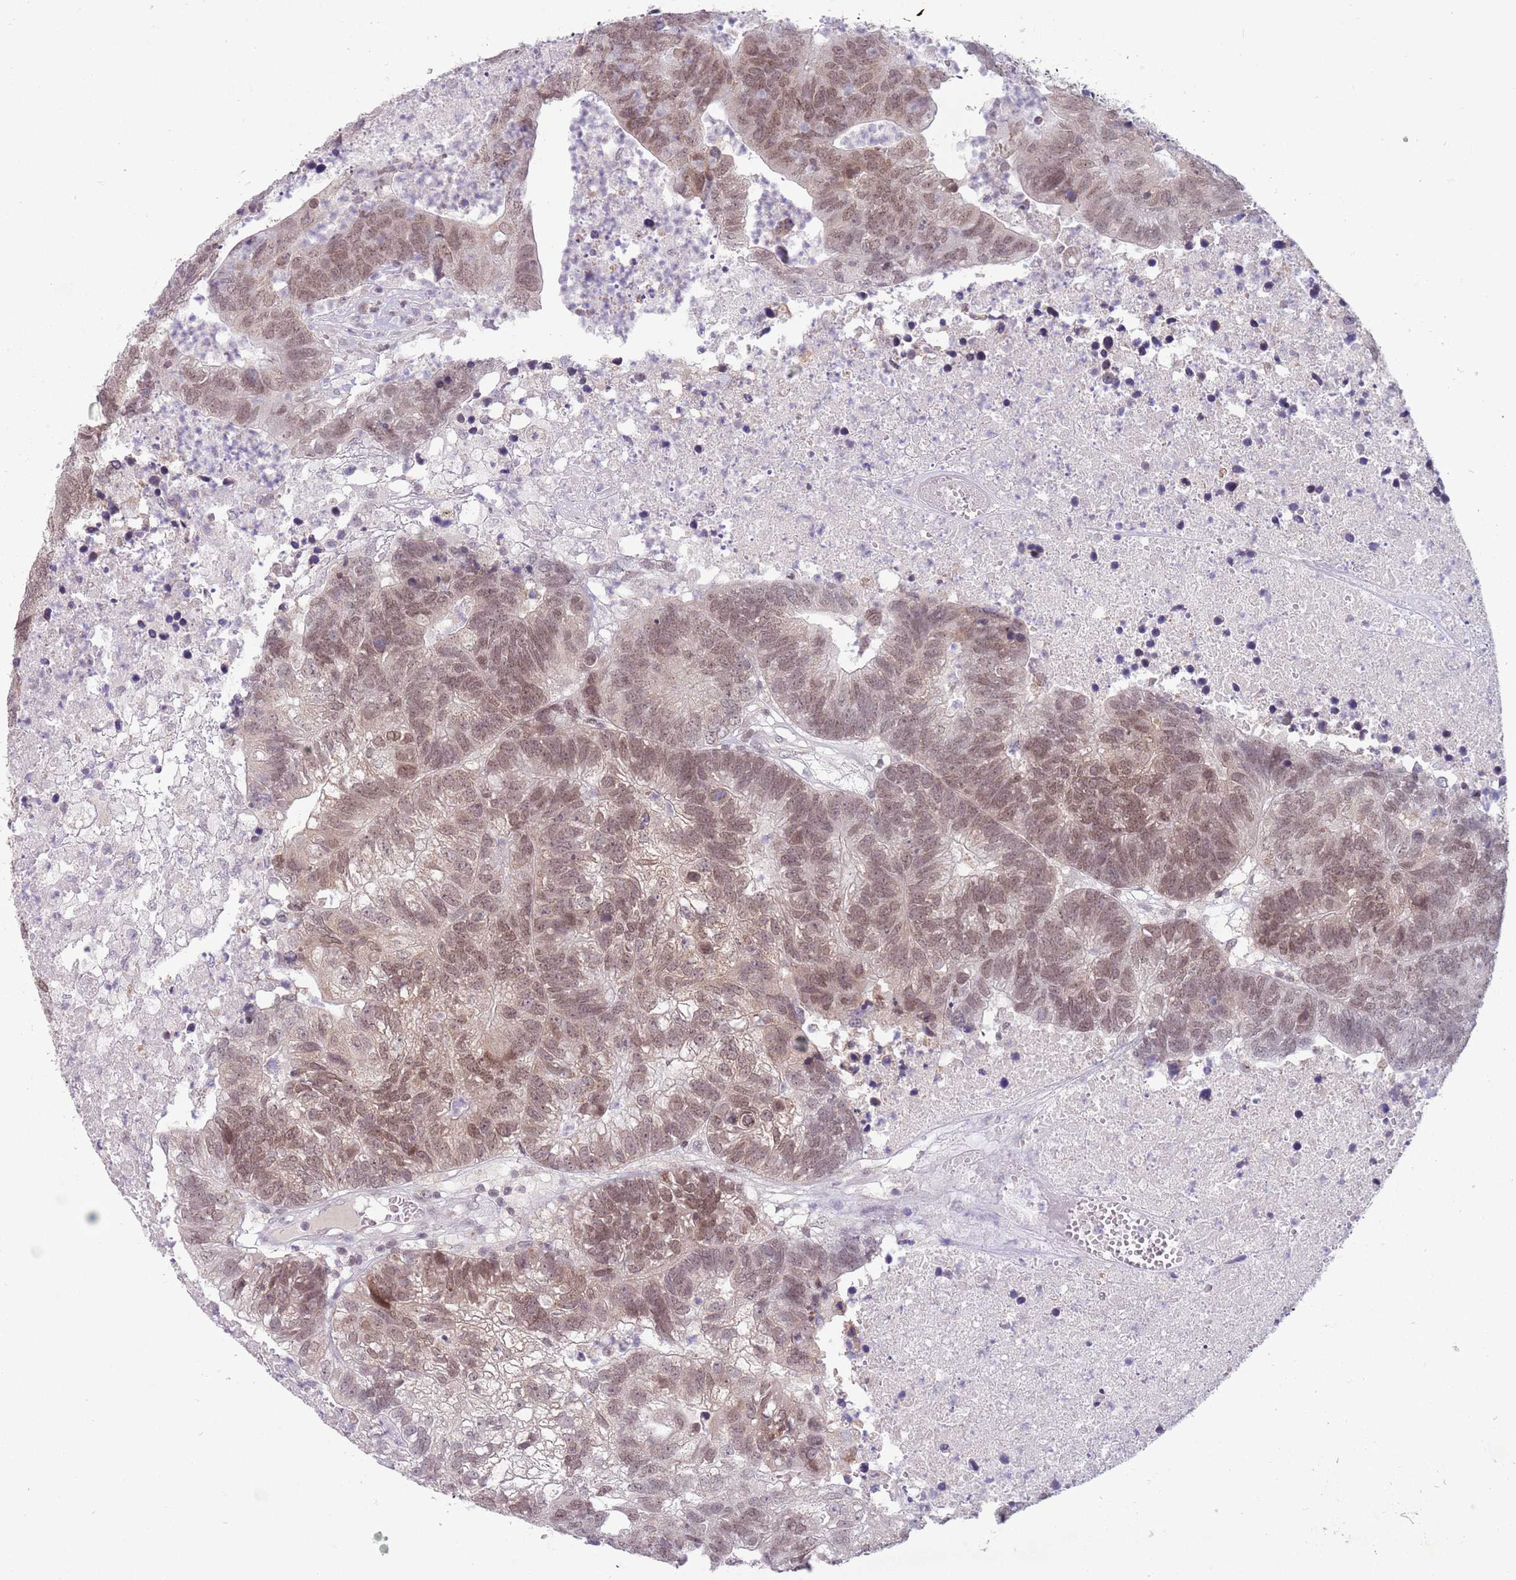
{"staining": {"intensity": "moderate", "quantity": "25%-75%", "location": "nuclear"}, "tissue": "colorectal cancer", "cell_type": "Tumor cells", "image_type": "cancer", "snomed": [{"axis": "morphology", "description": "Adenocarcinoma, NOS"}, {"axis": "topography", "description": "Colon"}], "caption": "Human adenocarcinoma (colorectal) stained with a protein marker exhibits moderate staining in tumor cells.", "gene": "ZNF574", "patient": {"sex": "female", "age": 48}}